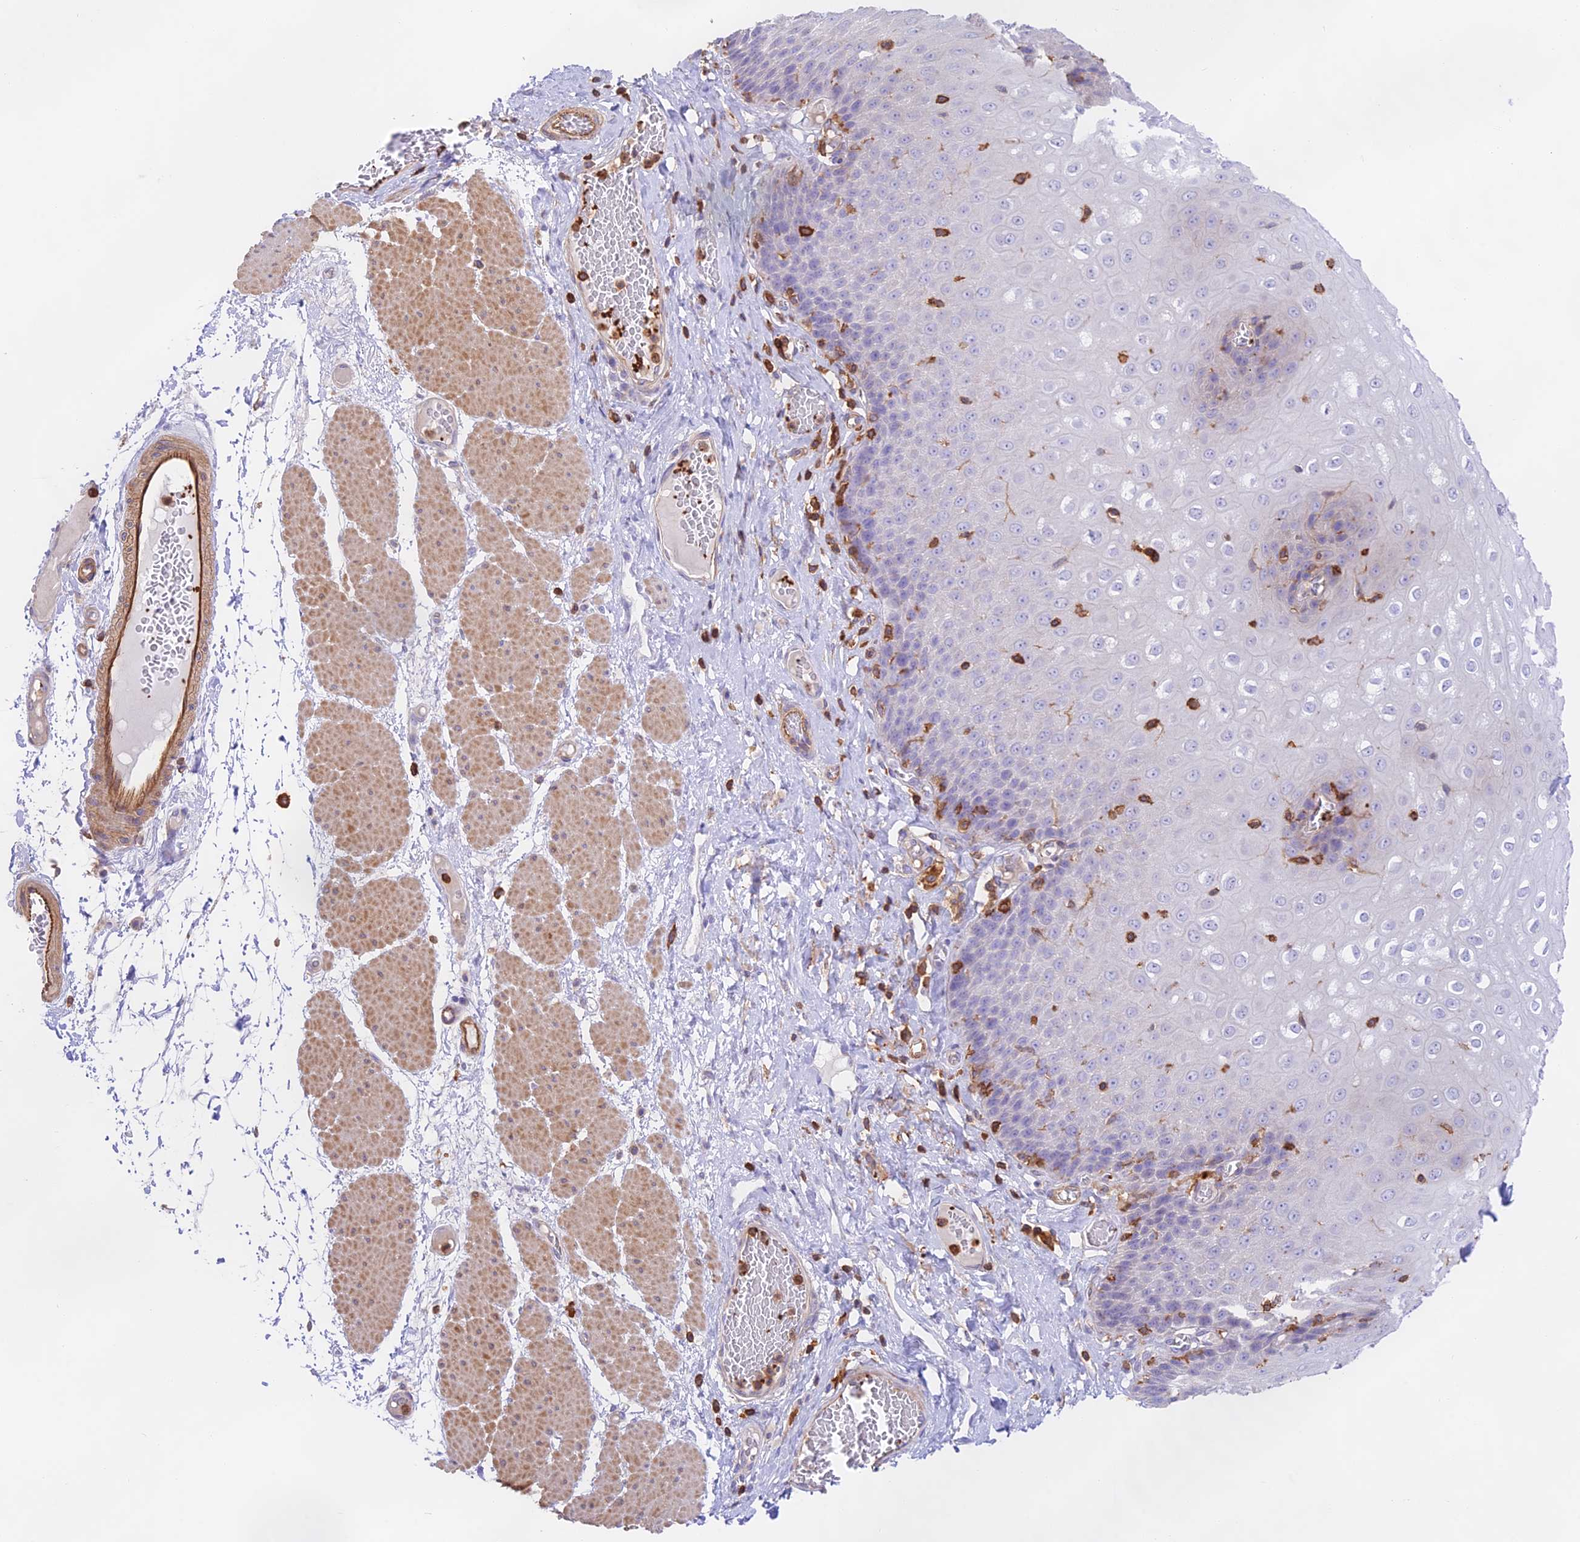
{"staining": {"intensity": "negative", "quantity": "none", "location": "none"}, "tissue": "esophagus", "cell_type": "Squamous epithelial cells", "image_type": "normal", "snomed": [{"axis": "morphology", "description": "Normal tissue, NOS"}, {"axis": "topography", "description": "Esophagus"}], "caption": "This is a histopathology image of IHC staining of normal esophagus, which shows no positivity in squamous epithelial cells. (DAB immunohistochemistry (IHC) visualized using brightfield microscopy, high magnification).", "gene": "DENND1C", "patient": {"sex": "male", "age": 60}}